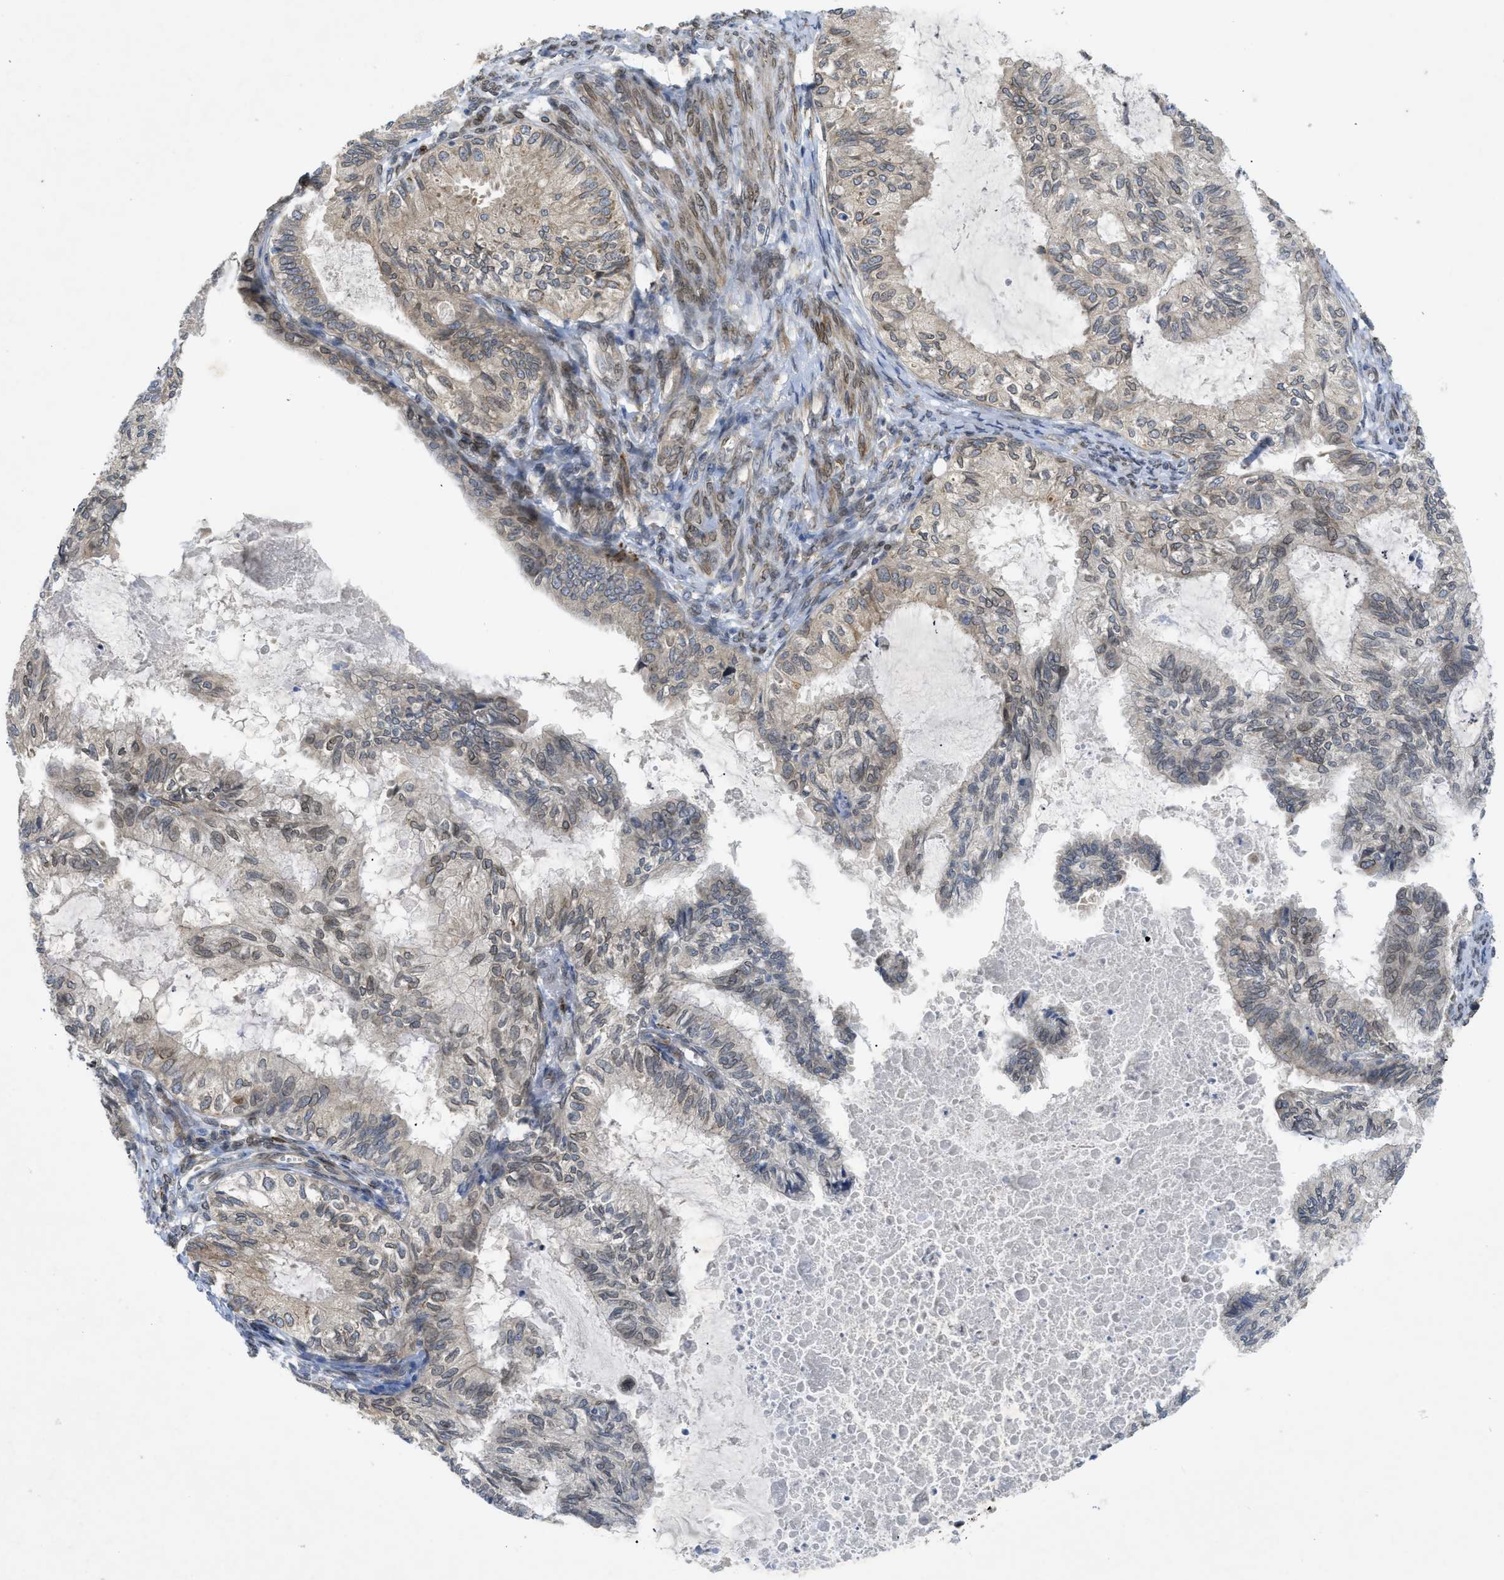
{"staining": {"intensity": "weak", "quantity": "25%-75%", "location": "cytoplasmic/membranous"}, "tissue": "cervical cancer", "cell_type": "Tumor cells", "image_type": "cancer", "snomed": [{"axis": "morphology", "description": "Normal tissue, NOS"}, {"axis": "morphology", "description": "Adenocarcinoma, NOS"}, {"axis": "topography", "description": "Cervix"}, {"axis": "topography", "description": "Endometrium"}], "caption": "A brown stain shows weak cytoplasmic/membranous positivity of a protein in human adenocarcinoma (cervical) tumor cells. (DAB (3,3'-diaminobenzidine) = brown stain, brightfield microscopy at high magnification).", "gene": "EIF2AK3", "patient": {"sex": "female", "age": 86}}